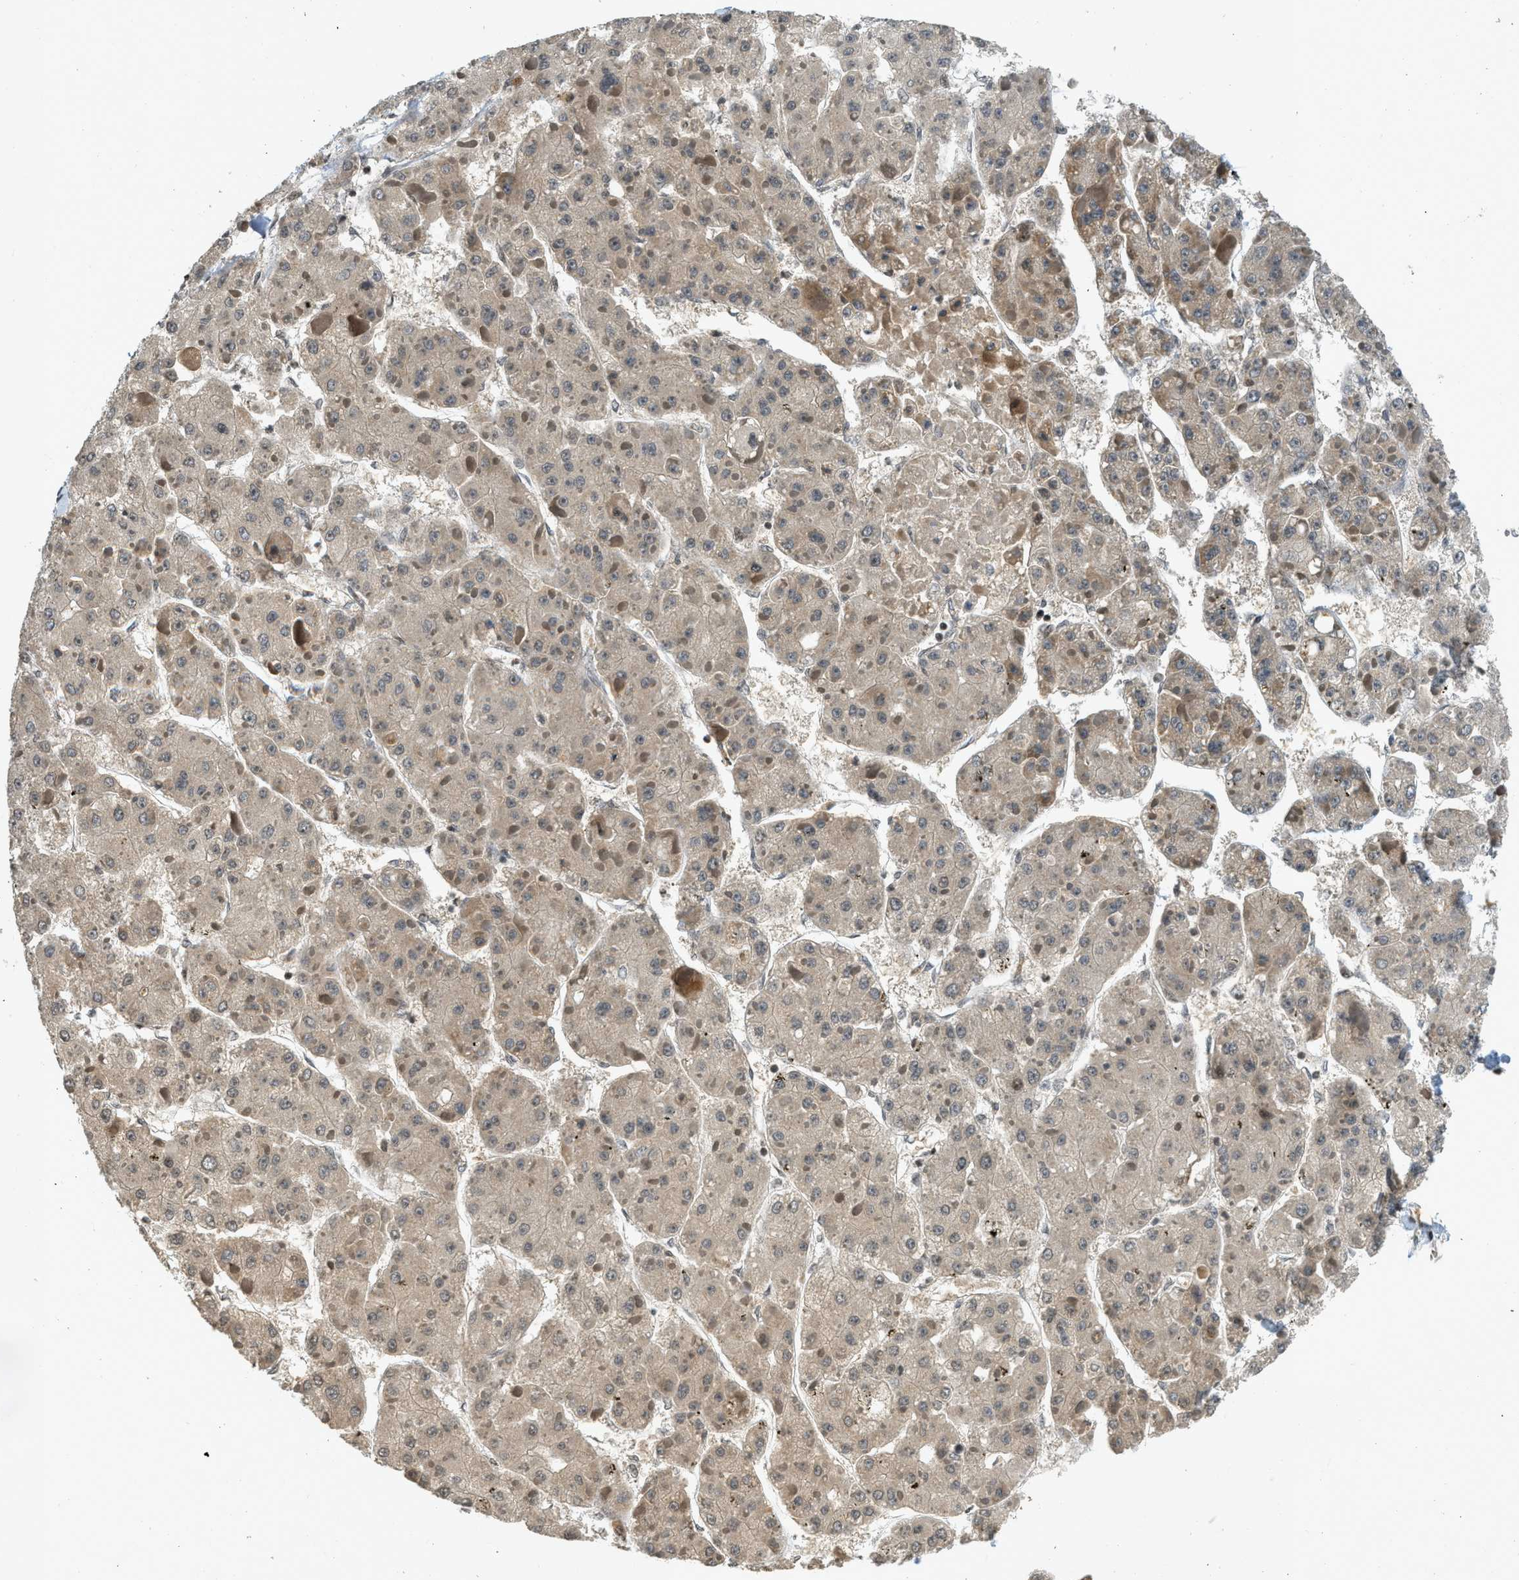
{"staining": {"intensity": "weak", "quantity": "25%-75%", "location": "cytoplasmic/membranous"}, "tissue": "liver cancer", "cell_type": "Tumor cells", "image_type": "cancer", "snomed": [{"axis": "morphology", "description": "Carcinoma, Hepatocellular, NOS"}, {"axis": "topography", "description": "Liver"}], "caption": "IHC staining of liver cancer (hepatocellular carcinoma), which reveals low levels of weak cytoplasmic/membranous positivity in approximately 25%-75% of tumor cells indicating weak cytoplasmic/membranous protein positivity. The staining was performed using DAB (brown) for protein detection and nuclei were counterstained in hematoxylin (blue).", "gene": "SIAH1", "patient": {"sex": "female", "age": 73}}